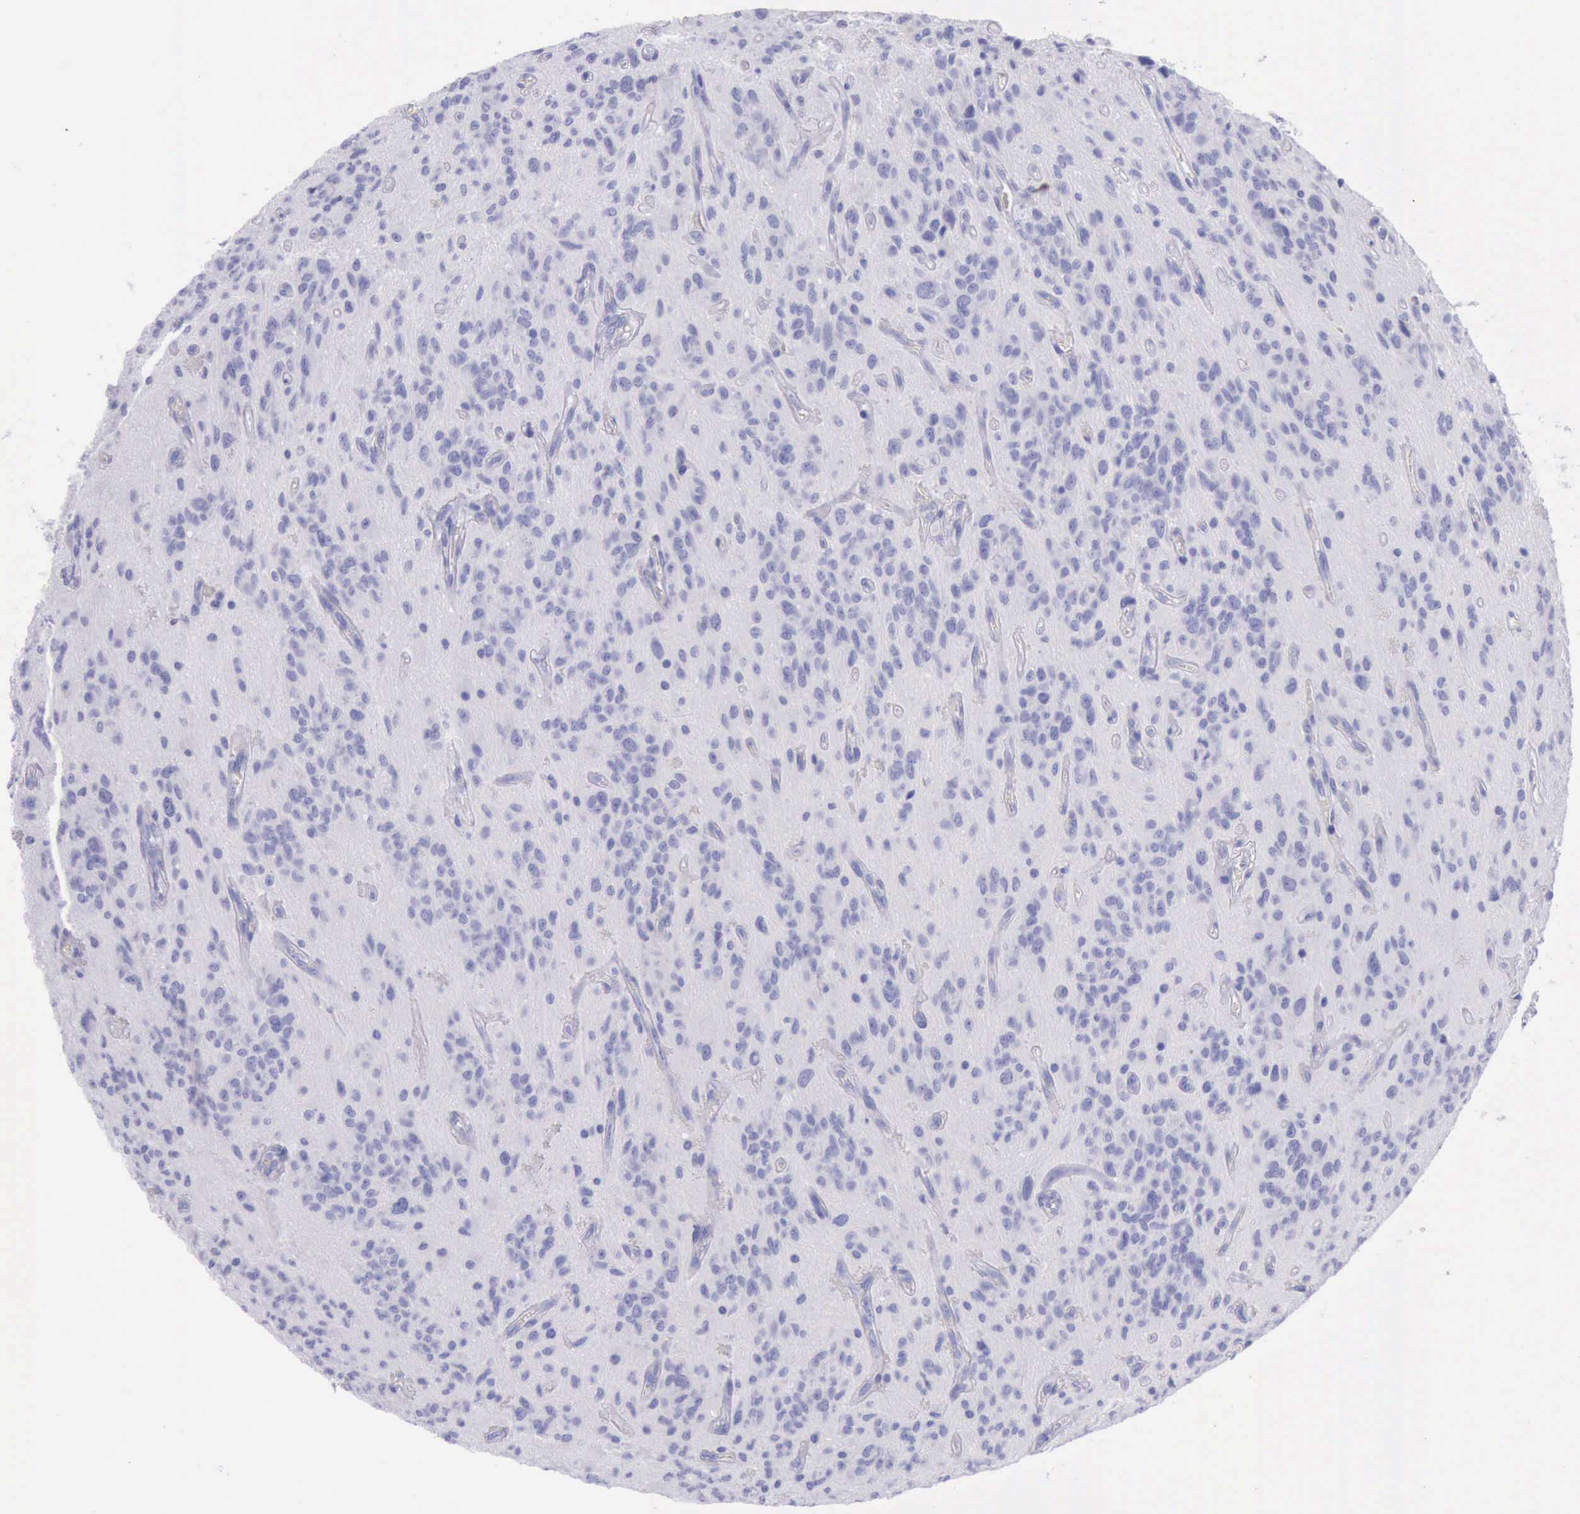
{"staining": {"intensity": "negative", "quantity": "none", "location": "none"}, "tissue": "glioma", "cell_type": "Tumor cells", "image_type": "cancer", "snomed": [{"axis": "morphology", "description": "Glioma, malignant, Low grade"}, {"axis": "topography", "description": "Brain"}], "caption": "Tumor cells are negative for brown protein staining in malignant low-grade glioma. Nuclei are stained in blue.", "gene": "KRT8", "patient": {"sex": "female", "age": 15}}